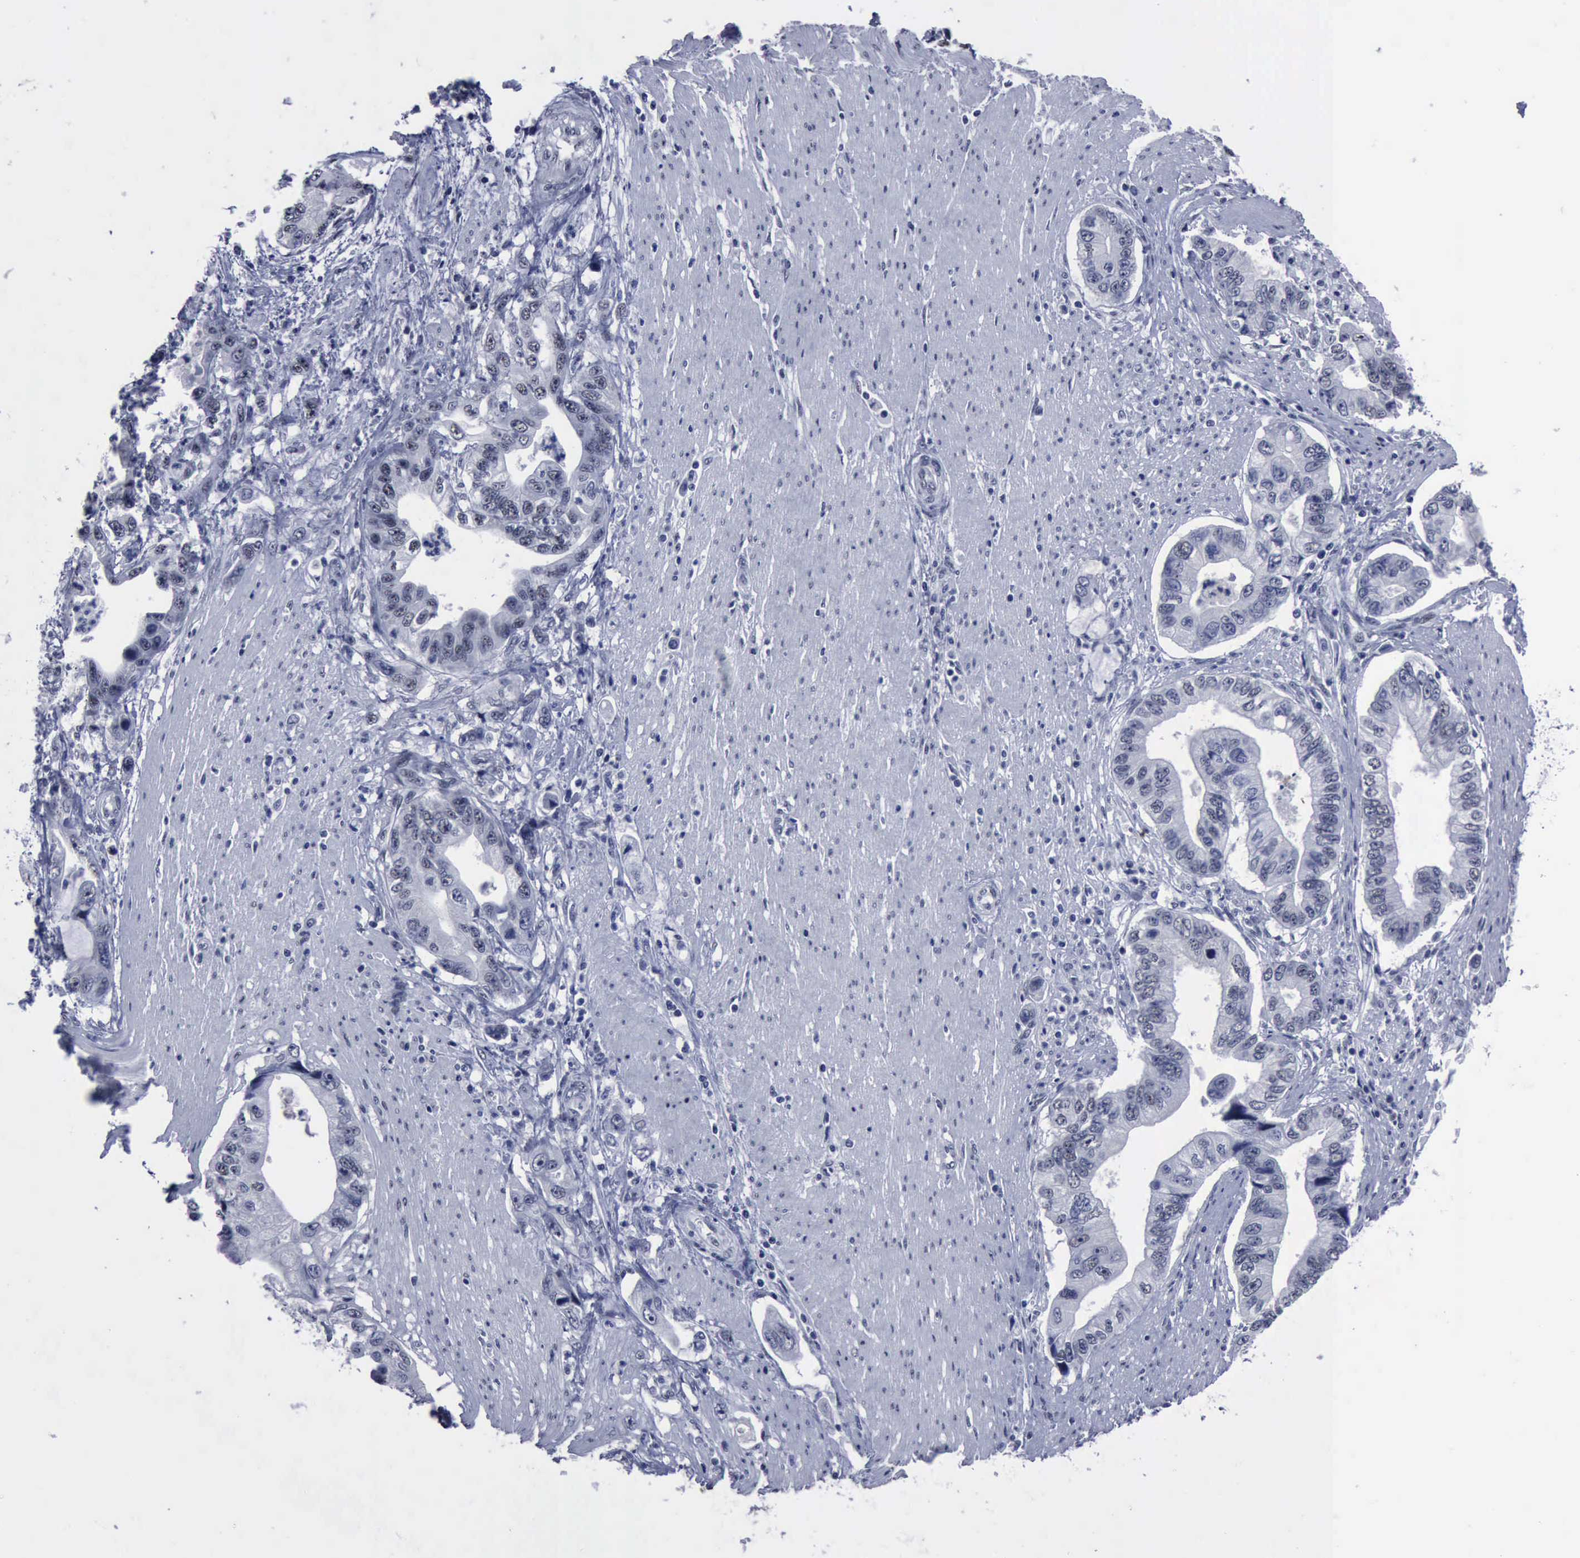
{"staining": {"intensity": "negative", "quantity": "none", "location": "none"}, "tissue": "pancreatic cancer", "cell_type": "Tumor cells", "image_type": "cancer", "snomed": [{"axis": "morphology", "description": "Adenocarcinoma, NOS"}, {"axis": "topography", "description": "Pancreas"}, {"axis": "topography", "description": "Stomach, upper"}], "caption": "IHC photomicrograph of neoplastic tissue: pancreatic adenocarcinoma stained with DAB displays no significant protein positivity in tumor cells.", "gene": "BRD1", "patient": {"sex": "male", "age": 77}}